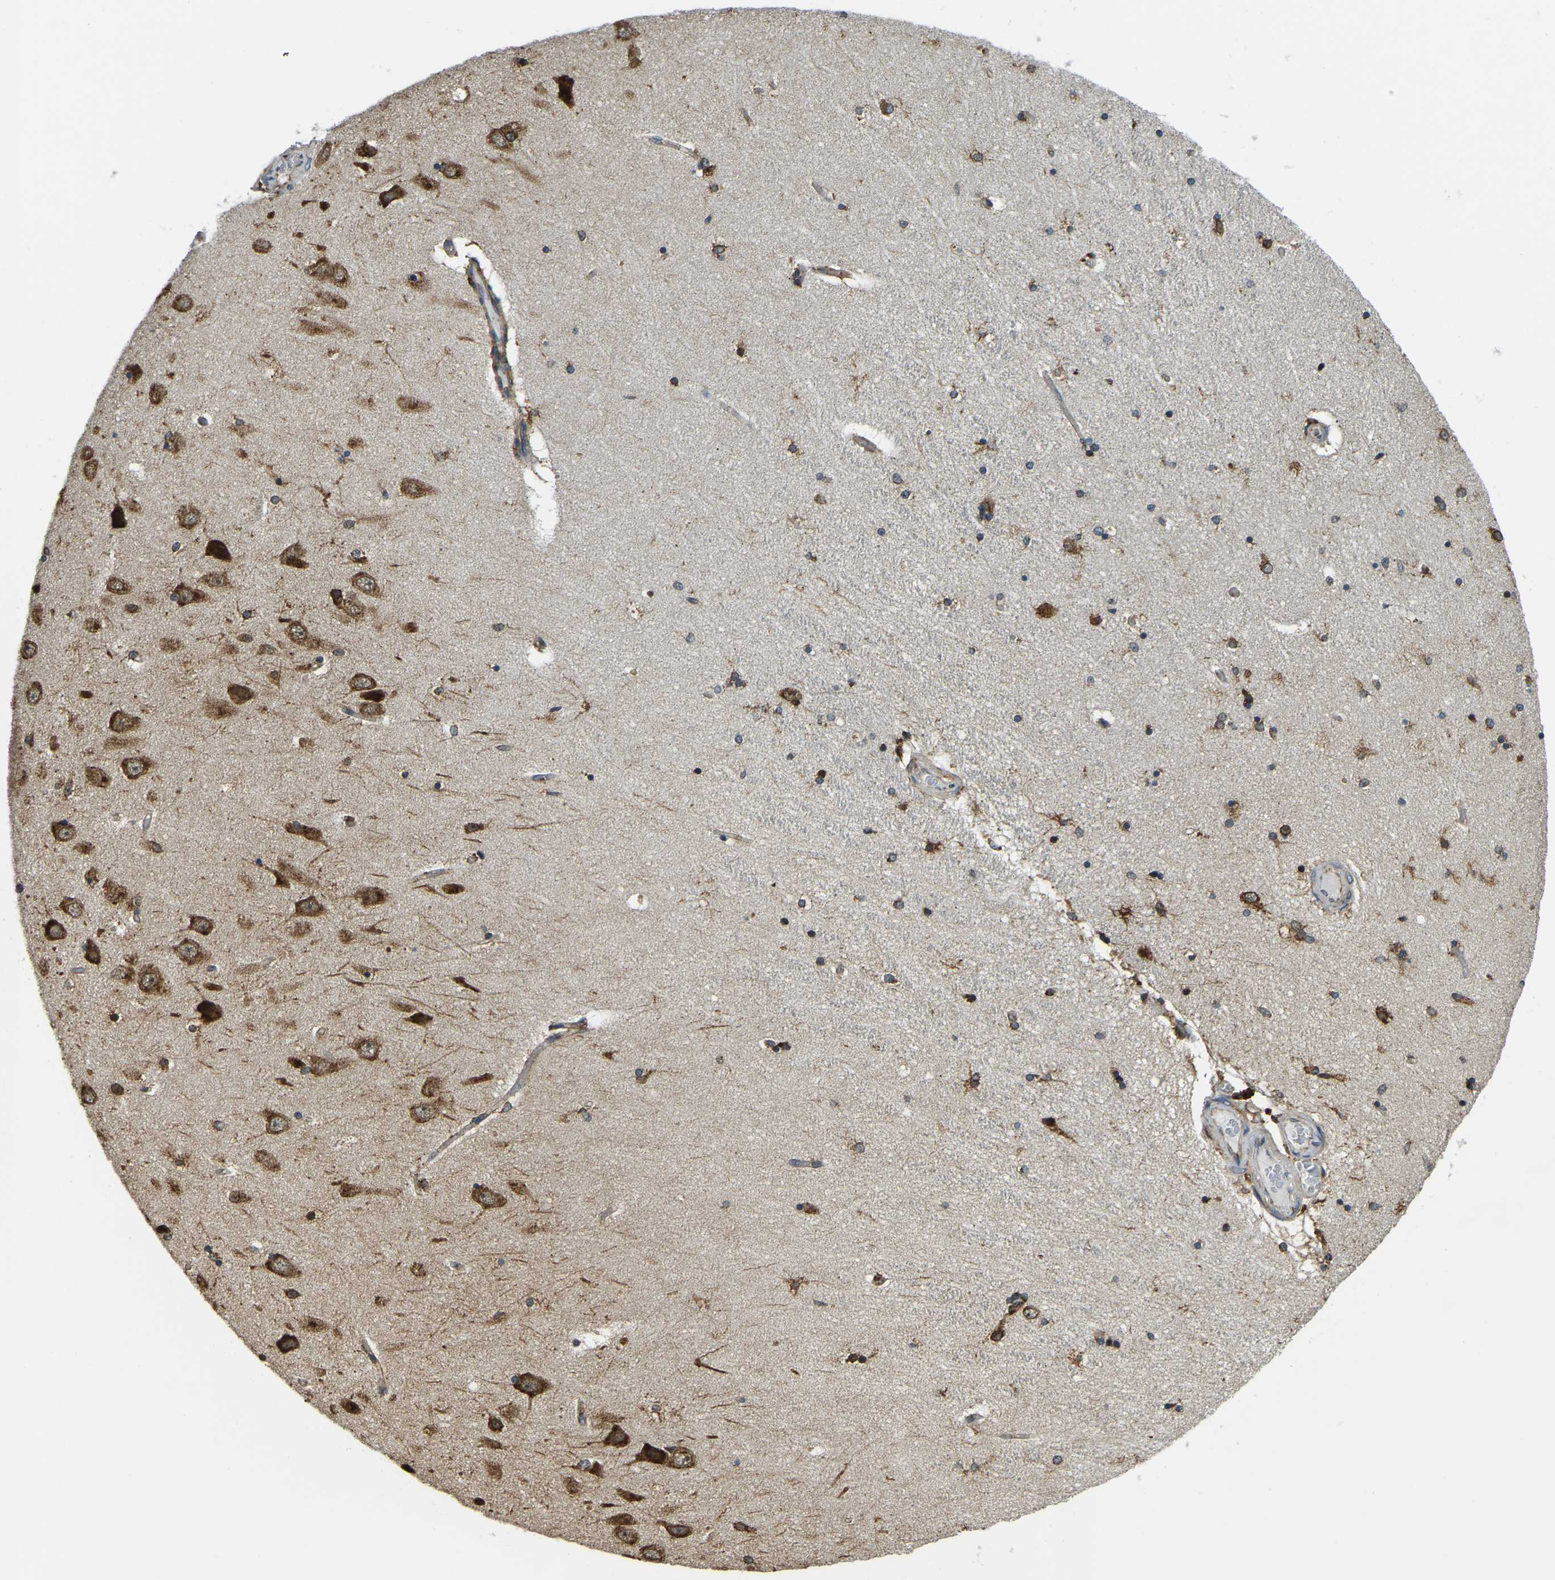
{"staining": {"intensity": "strong", "quantity": "25%-75%", "location": "cytoplasmic/membranous"}, "tissue": "hippocampus", "cell_type": "Glial cells", "image_type": "normal", "snomed": [{"axis": "morphology", "description": "Normal tissue, NOS"}, {"axis": "topography", "description": "Hippocampus"}], "caption": "DAB (3,3'-diaminobenzidine) immunohistochemical staining of normal hippocampus demonstrates strong cytoplasmic/membranous protein staining in about 25%-75% of glial cells.", "gene": "RNF115", "patient": {"sex": "female", "age": 54}}